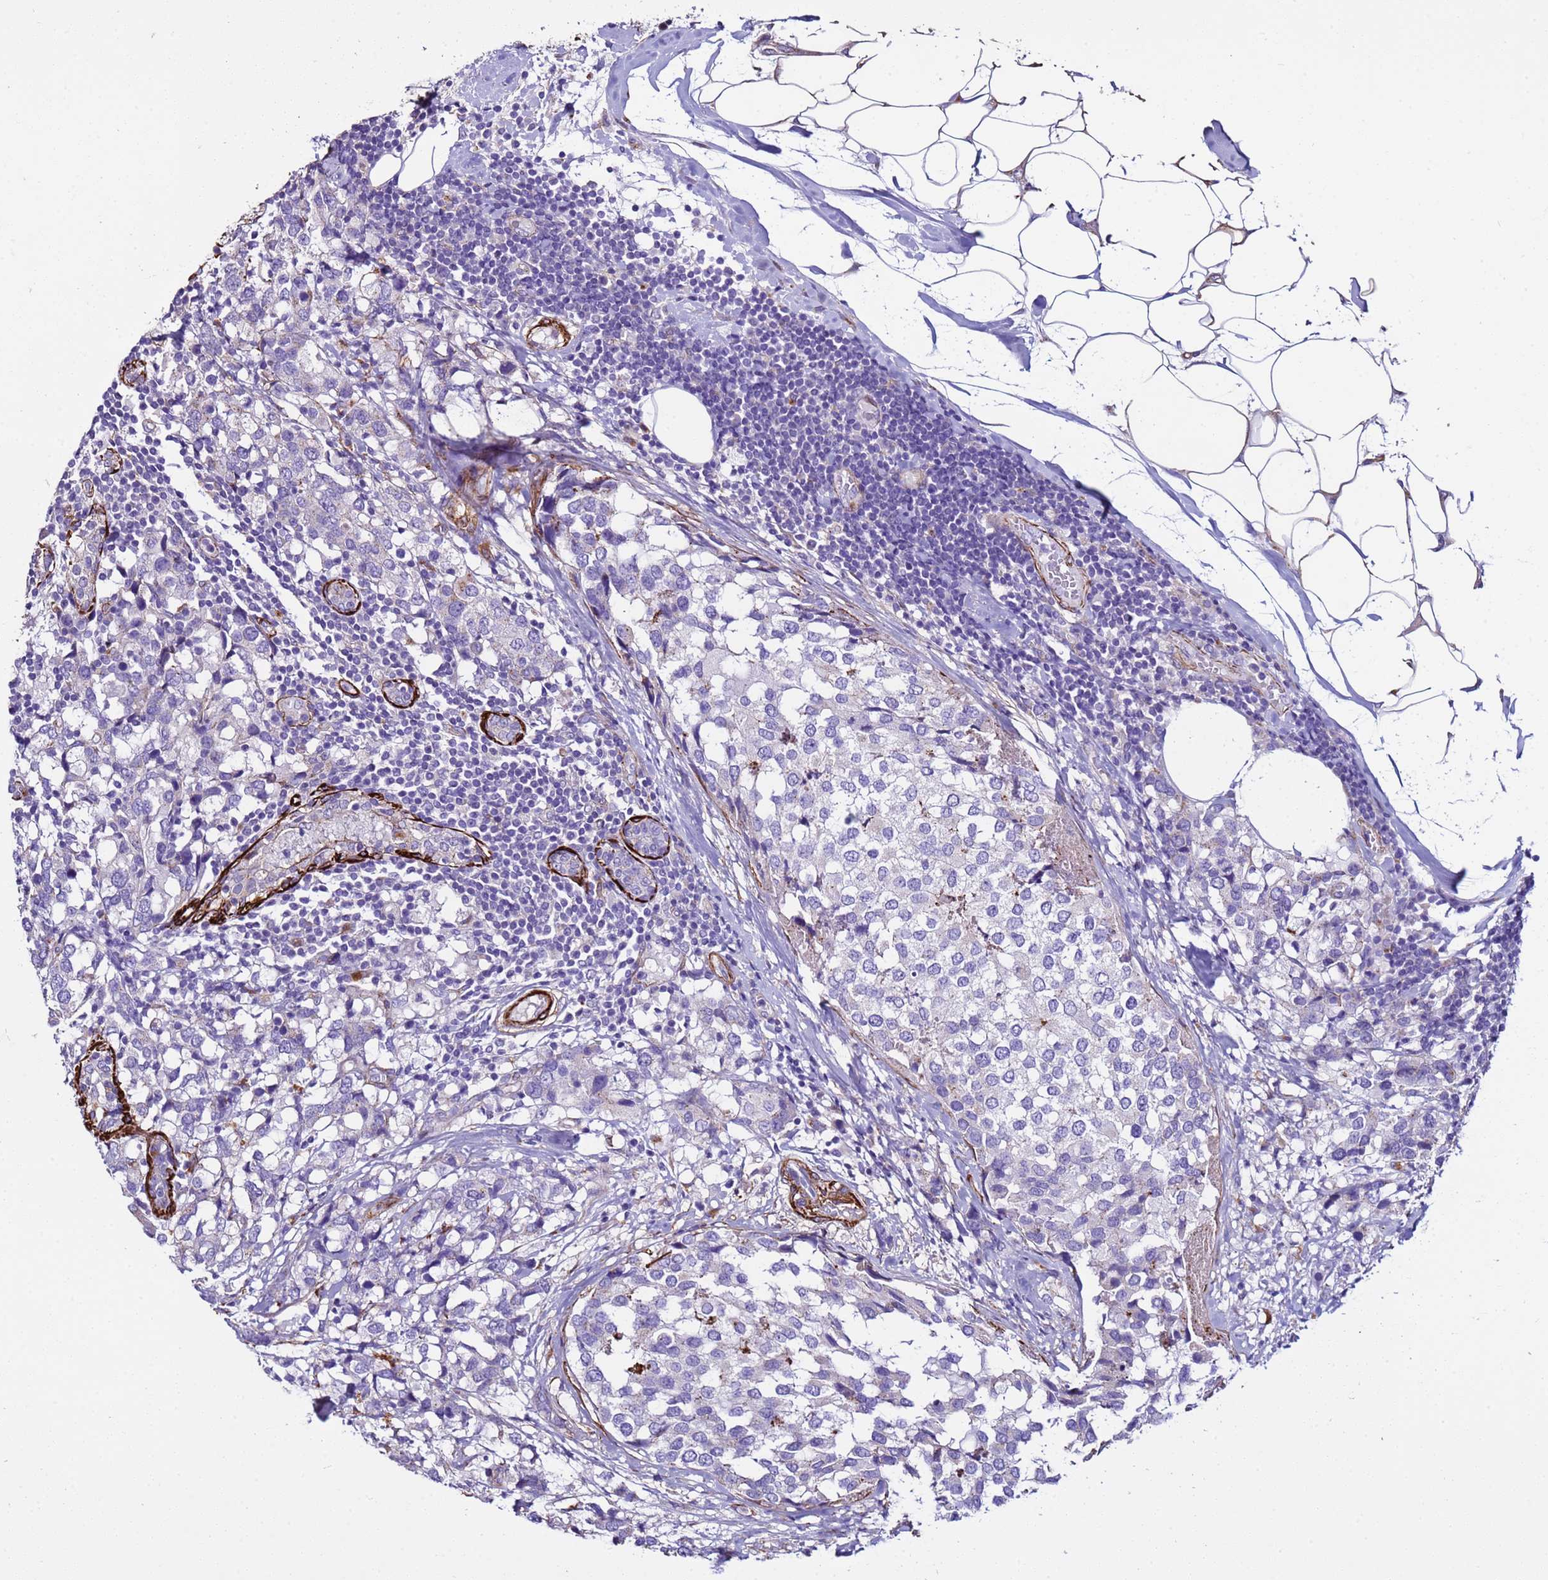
{"staining": {"intensity": "negative", "quantity": "none", "location": "none"}, "tissue": "breast cancer", "cell_type": "Tumor cells", "image_type": "cancer", "snomed": [{"axis": "morphology", "description": "Lobular carcinoma"}, {"axis": "topography", "description": "Breast"}], "caption": "A photomicrograph of breast cancer (lobular carcinoma) stained for a protein shows no brown staining in tumor cells.", "gene": "RABL2B", "patient": {"sex": "female", "age": 59}}